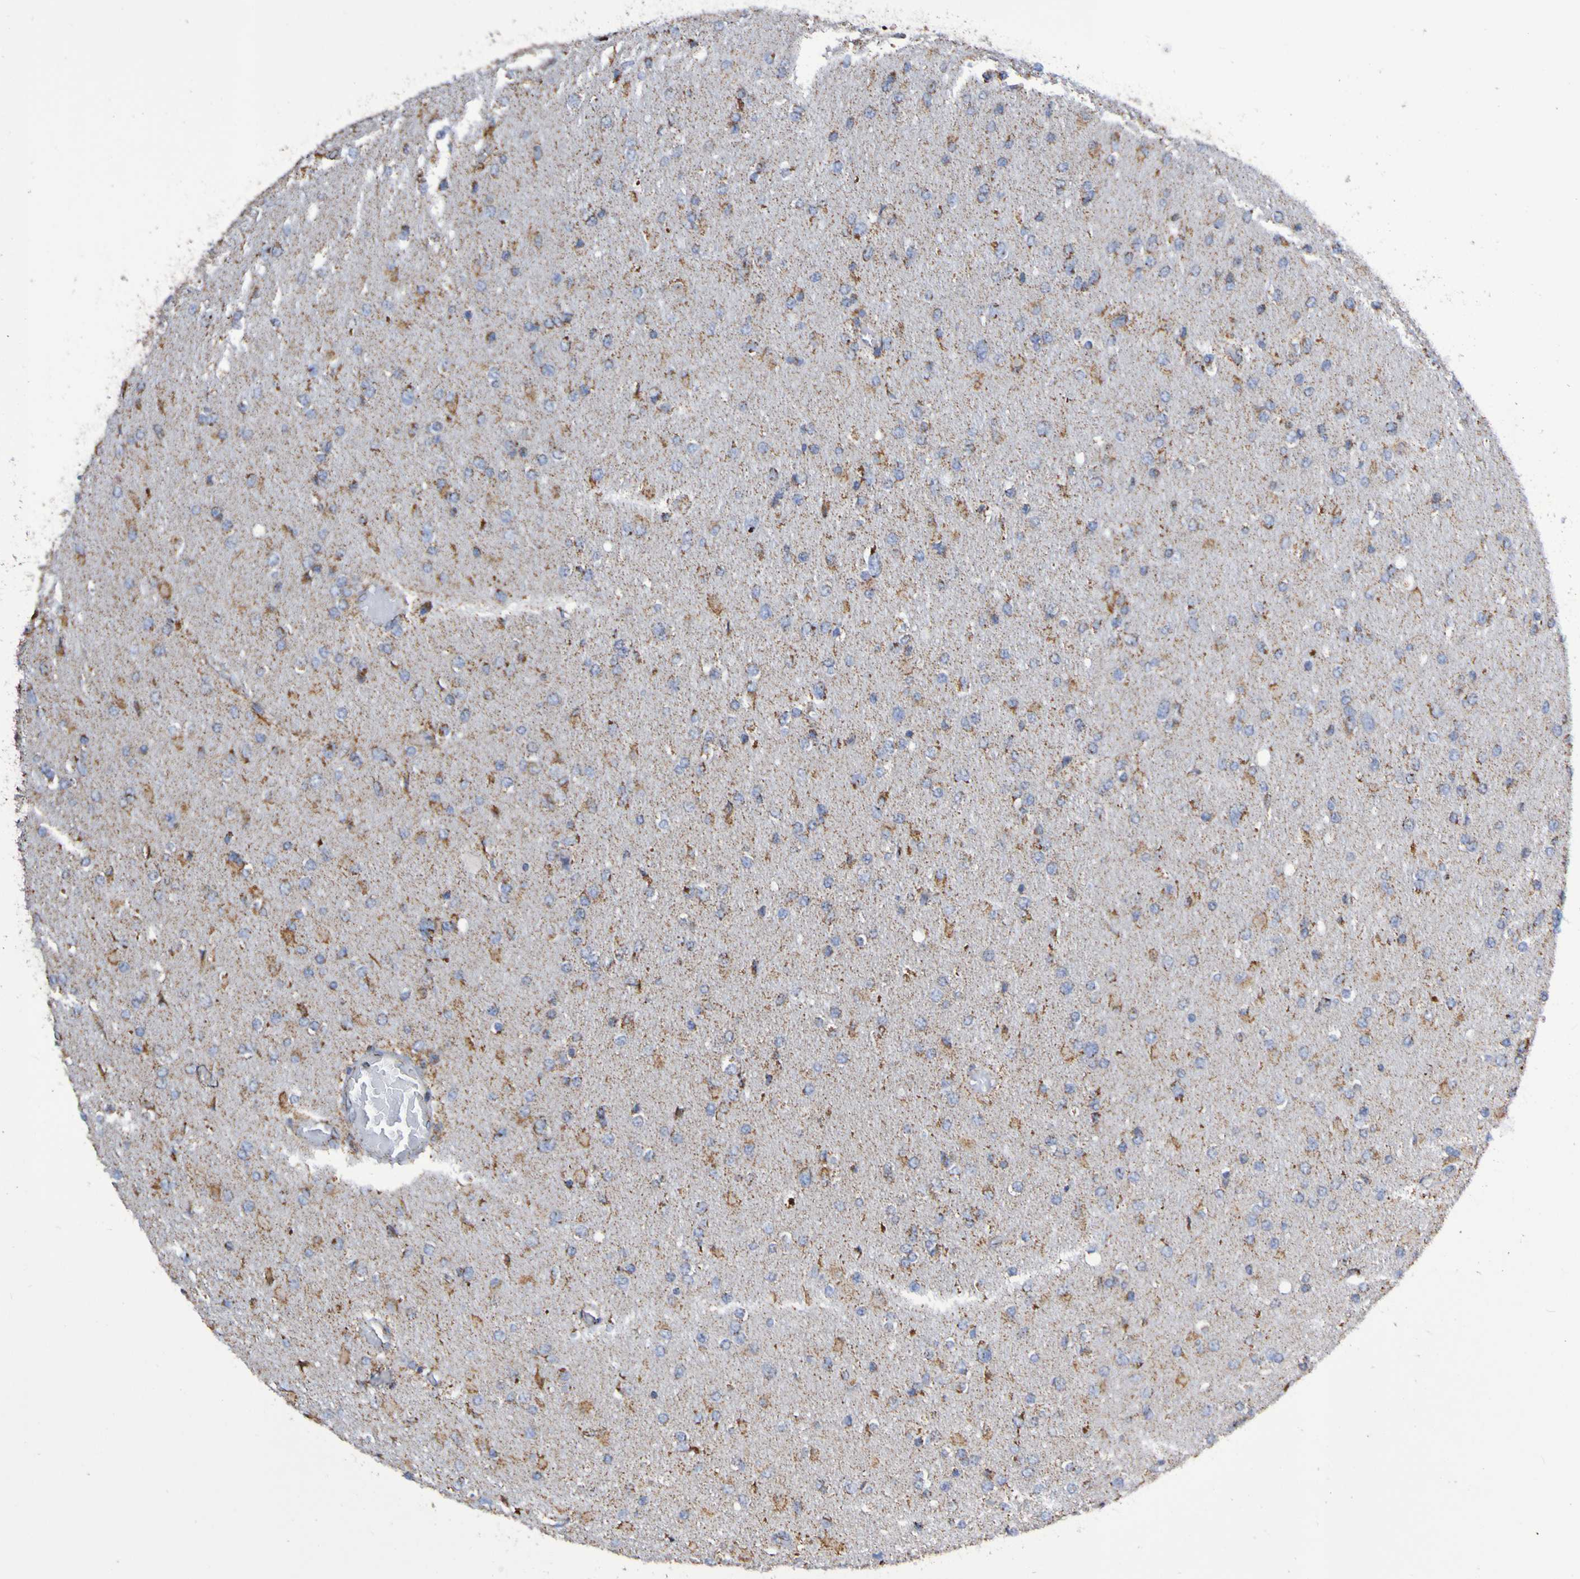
{"staining": {"intensity": "moderate", "quantity": ">75%", "location": "cytoplasmic/membranous"}, "tissue": "glioma", "cell_type": "Tumor cells", "image_type": "cancer", "snomed": [{"axis": "morphology", "description": "Glioma, malignant, High grade"}, {"axis": "topography", "description": "Cerebral cortex"}], "caption": "Tumor cells demonstrate medium levels of moderate cytoplasmic/membranous expression in about >75% of cells in glioma. Ihc stains the protein of interest in brown and the nuclei are stained blue.", "gene": "IL18R1", "patient": {"sex": "female", "age": 36}}